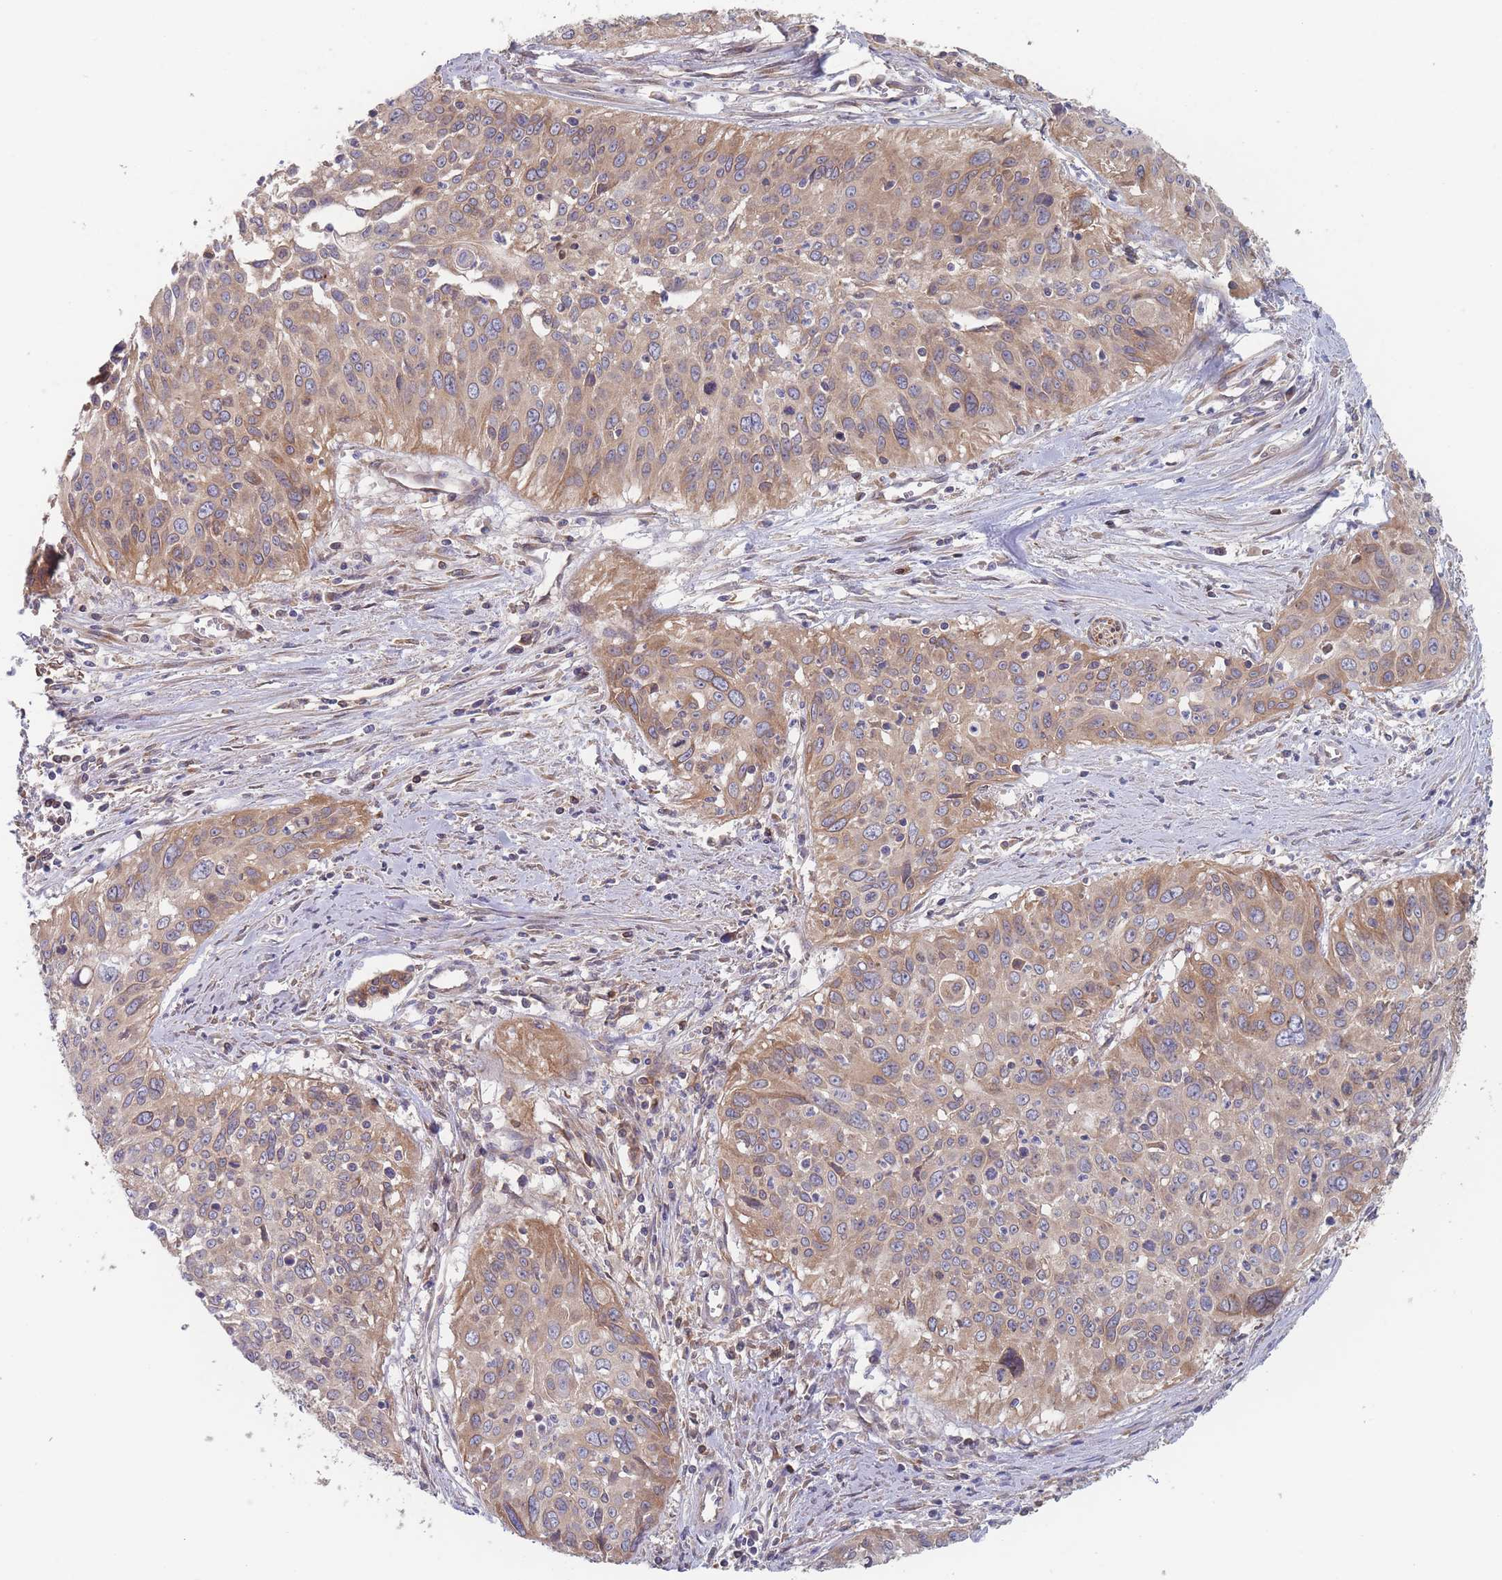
{"staining": {"intensity": "moderate", "quantity": "25%-75%", "location": "cytoplasmic/membranous"}, "tissue": "cervical cancer", "cell_type": "Tumor cells", "image_type": "cancer", "snomed": [{"axis": "morphology", "description": "Squamous cell carcinoma, NOS"}, {"axis": "topography", "description": "Cervix"}], "caption": "Protein staining by immunohistochemistry (IHC) displays moderate cytoplasmic/membranous staining in approximately 25%-75% of tumor cells in cervical cancer.", "gene": "KDSR", "patient": {"sex": "female", "age": 55}}